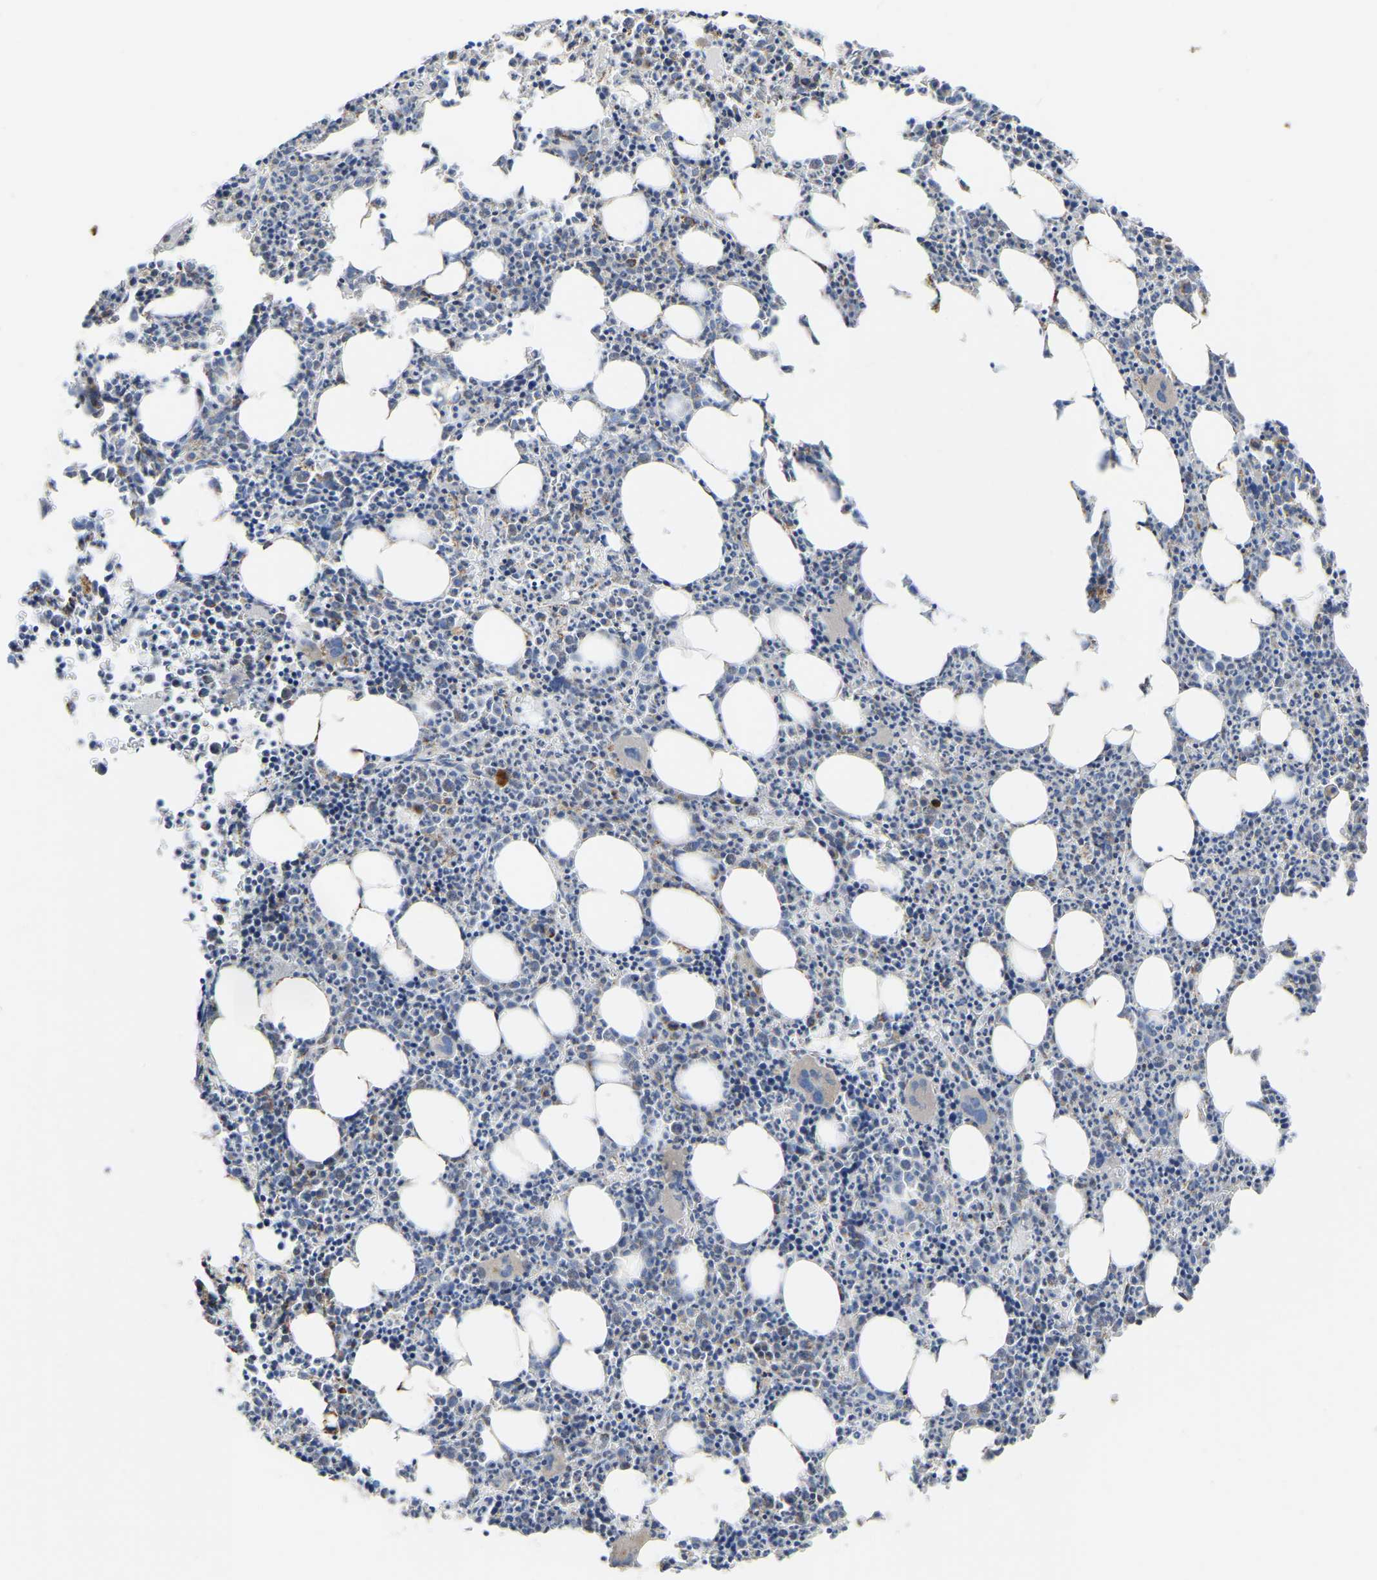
{"staining": {"intensity": "strong", "quantity": "<25%", "location": "cytoplasmic/membranous"}, "tissue": "bone marrow", "cell_type": "Hematopoietic cells", "image_type": "normal", "snomed": [{"axis": "morphology", "description": "Normal tissue, NOS"}, {"axis": "morphology", "description": "Inflammation, NOS"}, {"axis": "topography", "description": "Bone marrow"}], "caption": "The micrograph shows immunohistochemical staining of benign bone marrow. There is strong cytoplasmic/membranous expression is seen in approximately <25% of hematopoietic cells.", "gene": "ETFA", "patient": {"sex": "female", "age": 40}}